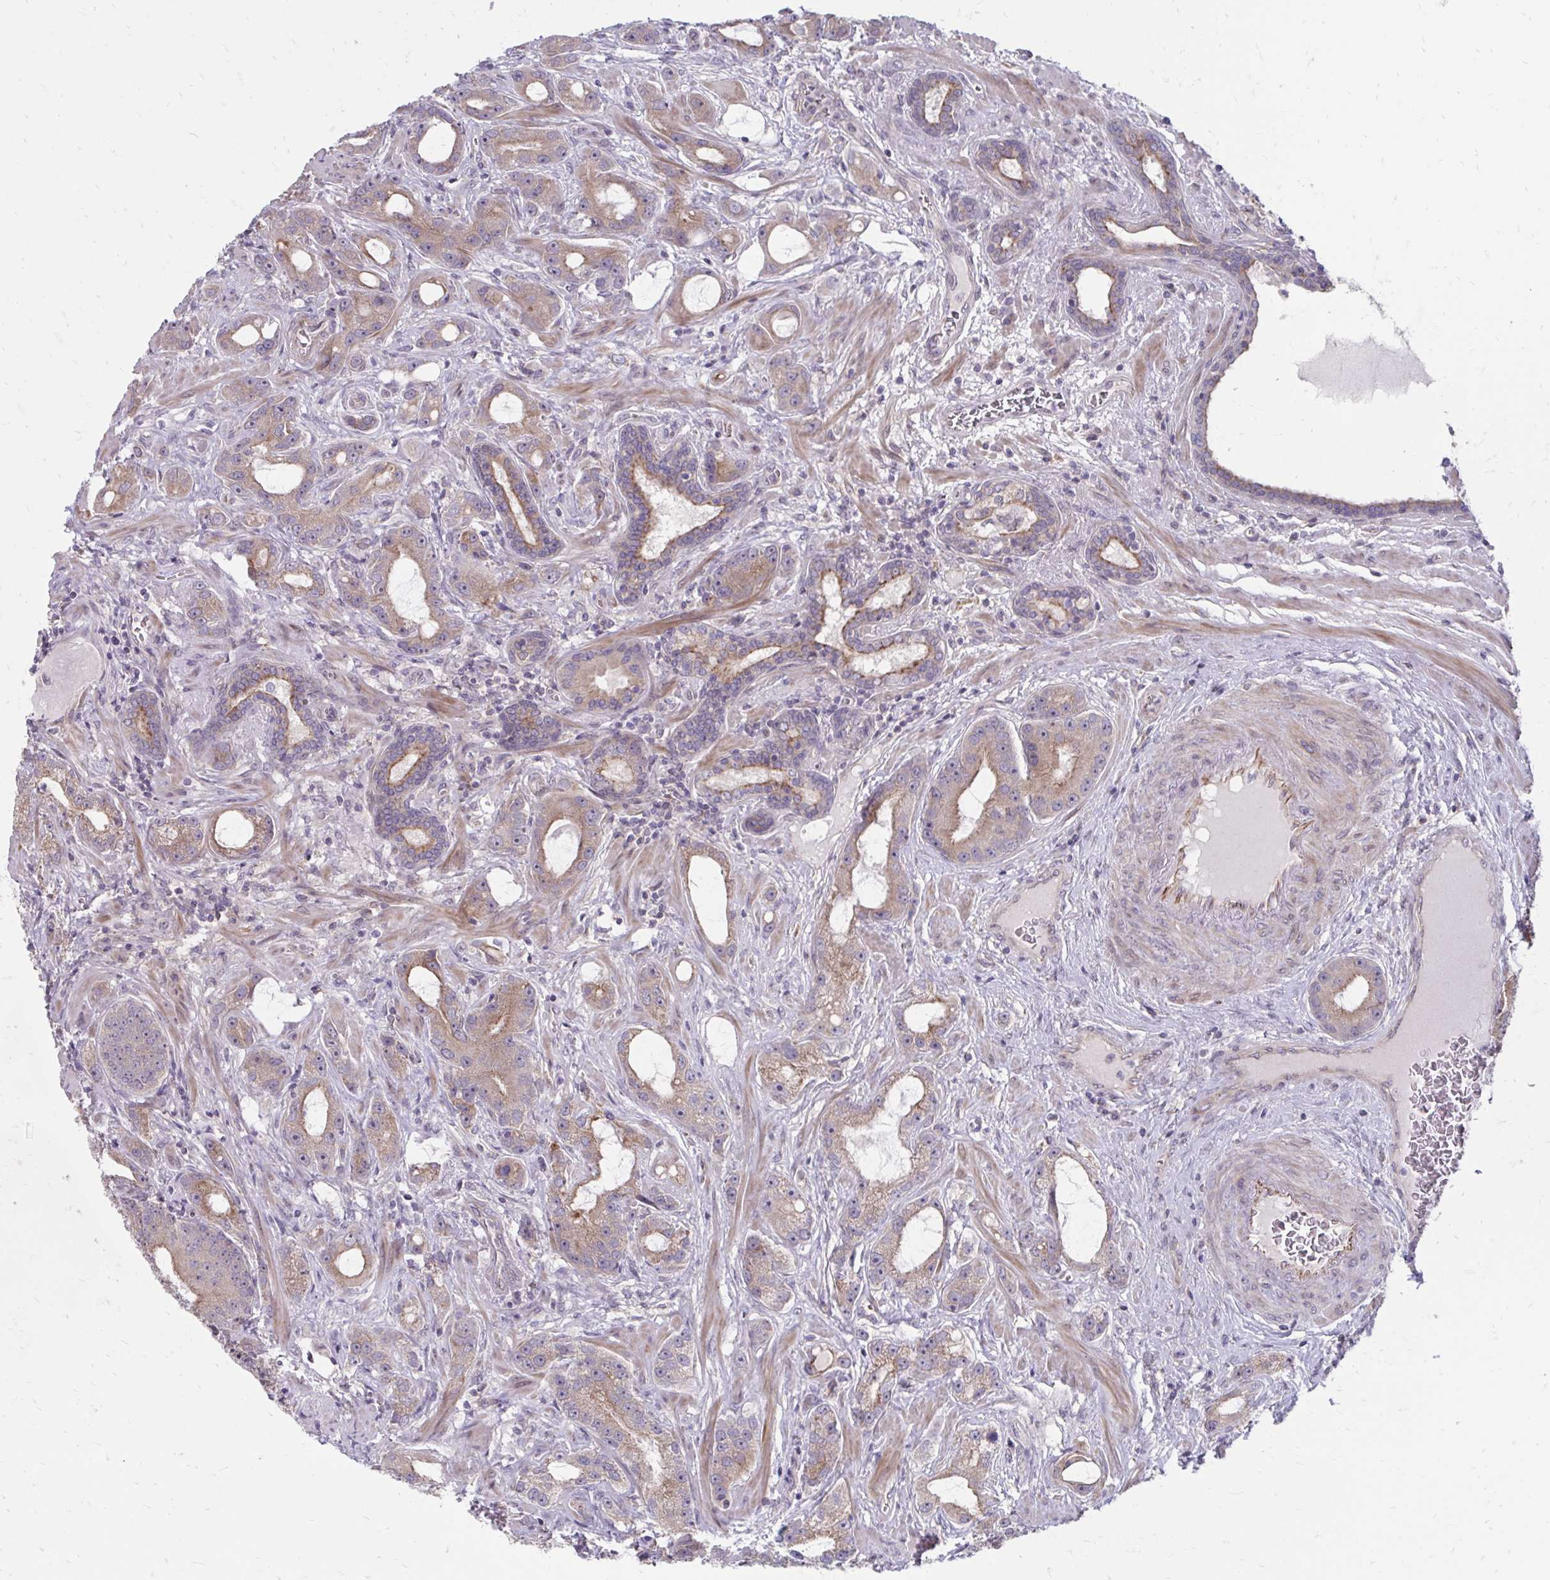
{"staining": {"intensity": "moderate", "quantity": "25%-75%", "location": "cytoplasmic/membranous"}, "tissue": "prostate cancer", "cell_type": "Tumor cells", "image_type": "cancer", "snomed": [{"axis": "morphology", "description": "Adenocarcinoma, High grade"}, {"axis": "topography", "description": "Prostate"}], "caption": "Prostate adenocarcinoma (high-grade) stained with a brown dye exhibits moderate cytoplasmic/membranous positive staining in approximately 25%-75% of tumor cells.", "gene": "ITPR2", "patient": {"sex": "male", "age": 65}}